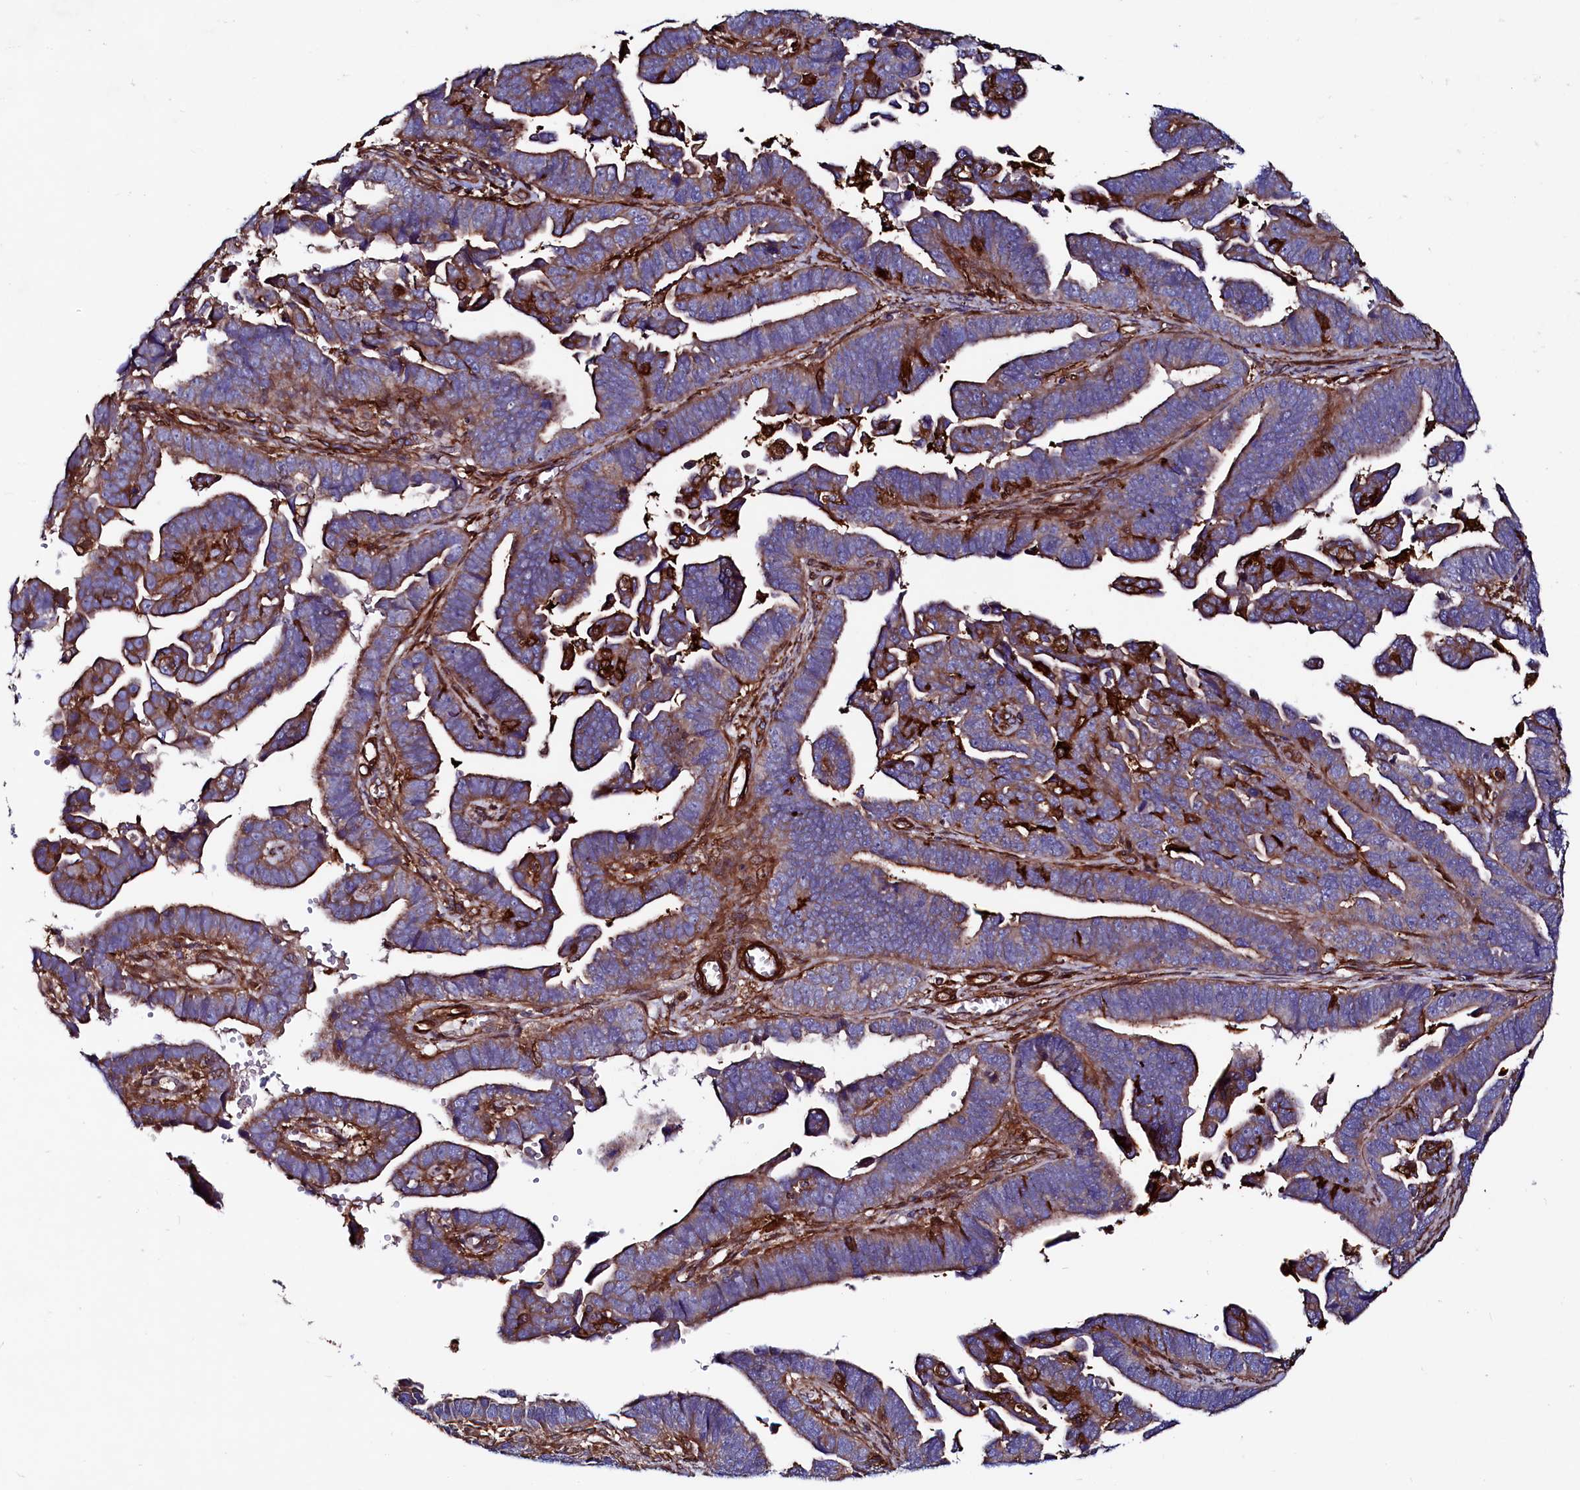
{"staining": {"intensity": "moderate", "quantity": ">75%", "location": "cytoplasmic/membranous"}, "tissue": "endometrial cancer", "cell_type": "Tumor cells", "image_type": "cancer", "snomed": [{"axis": "morphology", "description": "Adenocarcinoma, NOS"}, {"axis": "topography", "description": "Endometrium"}], "caption": "This image shows immunohistochemistry staining of endometrial cancer, with medium moderate cytoplasmic/membranous positivity in about >75% of tumor cells.", "gene": "STAMBPL1", "patient": {"sex": "female", "age": 75}}